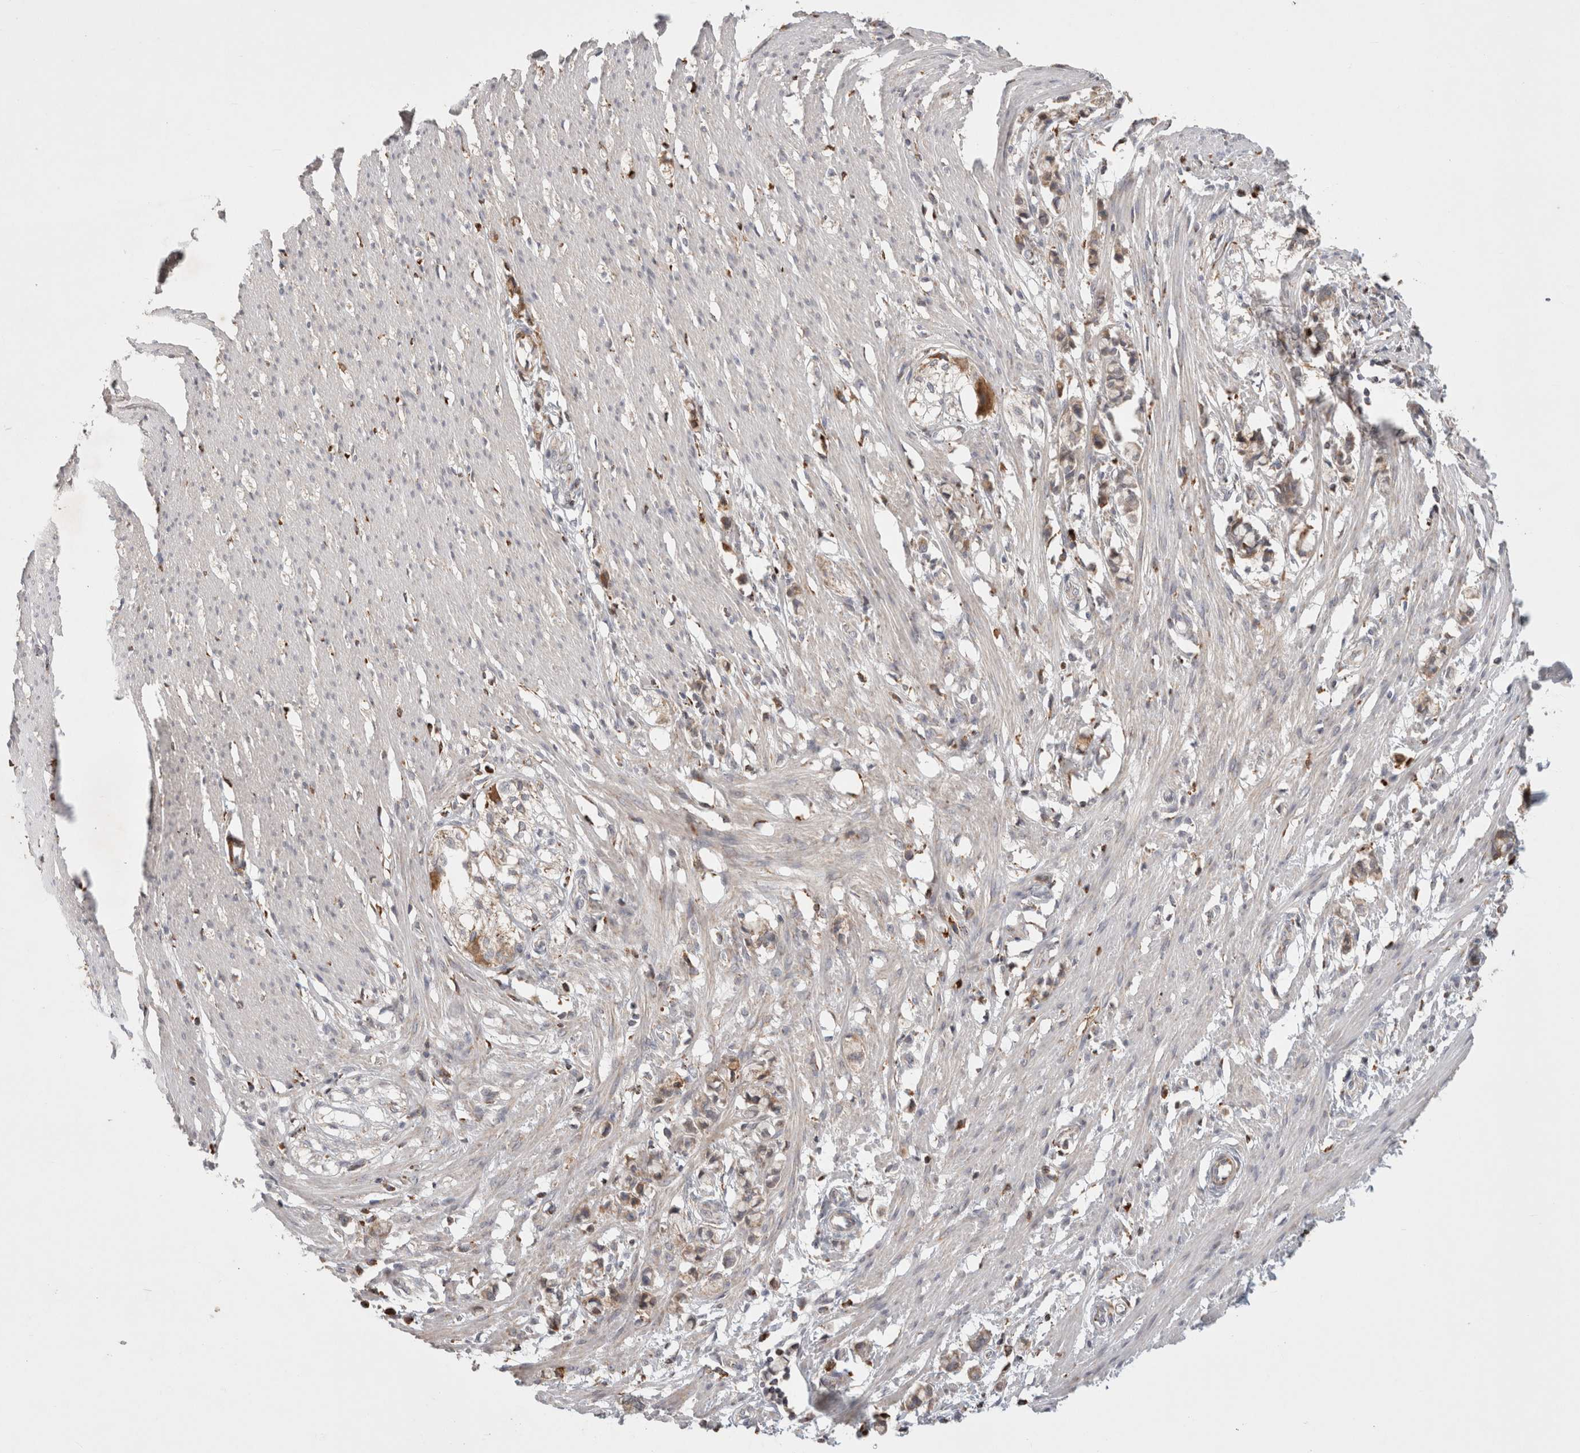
{"staining": {"intensity": "weak", "quantity": "<25%", "location": "cytoplasmic/membranous"}, "tissue": "smooth muscle", "cell_type": "Smooth muscle cells", "image_type": "normal", "snomed": [{"axis": "morphology", "description": "Normal tissue, NOS"}, {"axis": "morphology", "description": "Adenocarcinoma, NOS"}, {"axis": "topography", "description": "Smooth muscle"}, {"axis": "topography", "description": "Colon"}], "caption": "Immunohistochemistry histopathology image of unremarkable human smooth muscle stained for a protein (brown), which displays no expression in smooth muscle cells. (Brightfield microscopy of DAB (3,3'-diaminobenzidine) immunohistochemistry at high magnification).", "gene": "HROB", "patient": {"sex": "male", "age": 14}}